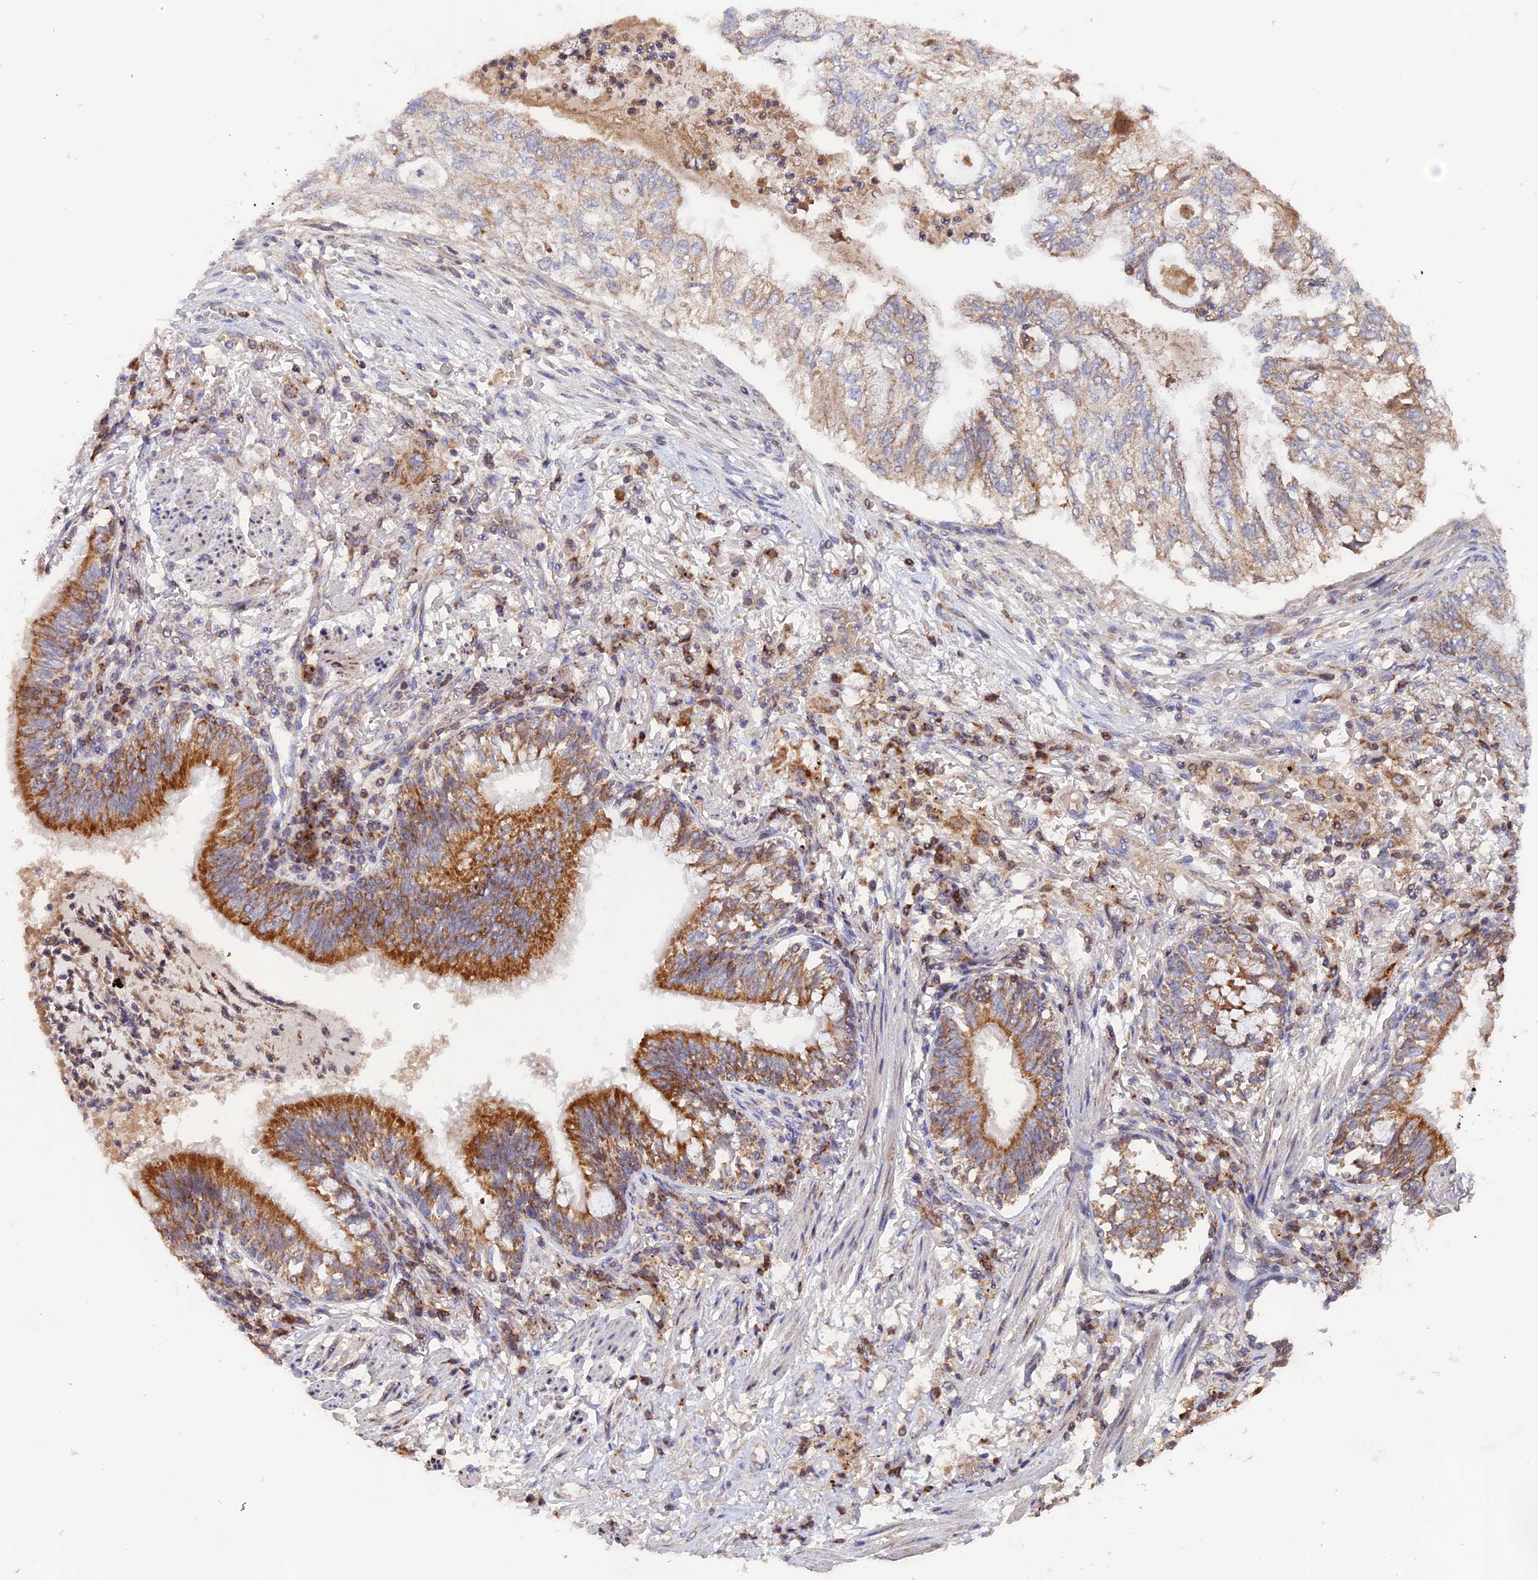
{"staining": {"intensity": "weak", "quantity": "<25%", "location": "cytoplasmic/membranous"}, "tissue": "lung cancer", "cell_type": "Tumor cells", "image_type": "cancer", "snomed": [{"axis": "morphology", "description": "Adenocarcinoma, NOS"}, {"axis": "topography", "description": "Lung"}], "caption": "The immunohistochemistry (IHC) photomicrograph has no significant expression in tumor cells of lung cancer tissue. Nuclei are stained in blue.", "gene": "MPV17L", "patient": {"sex": "female", "age": 70}}